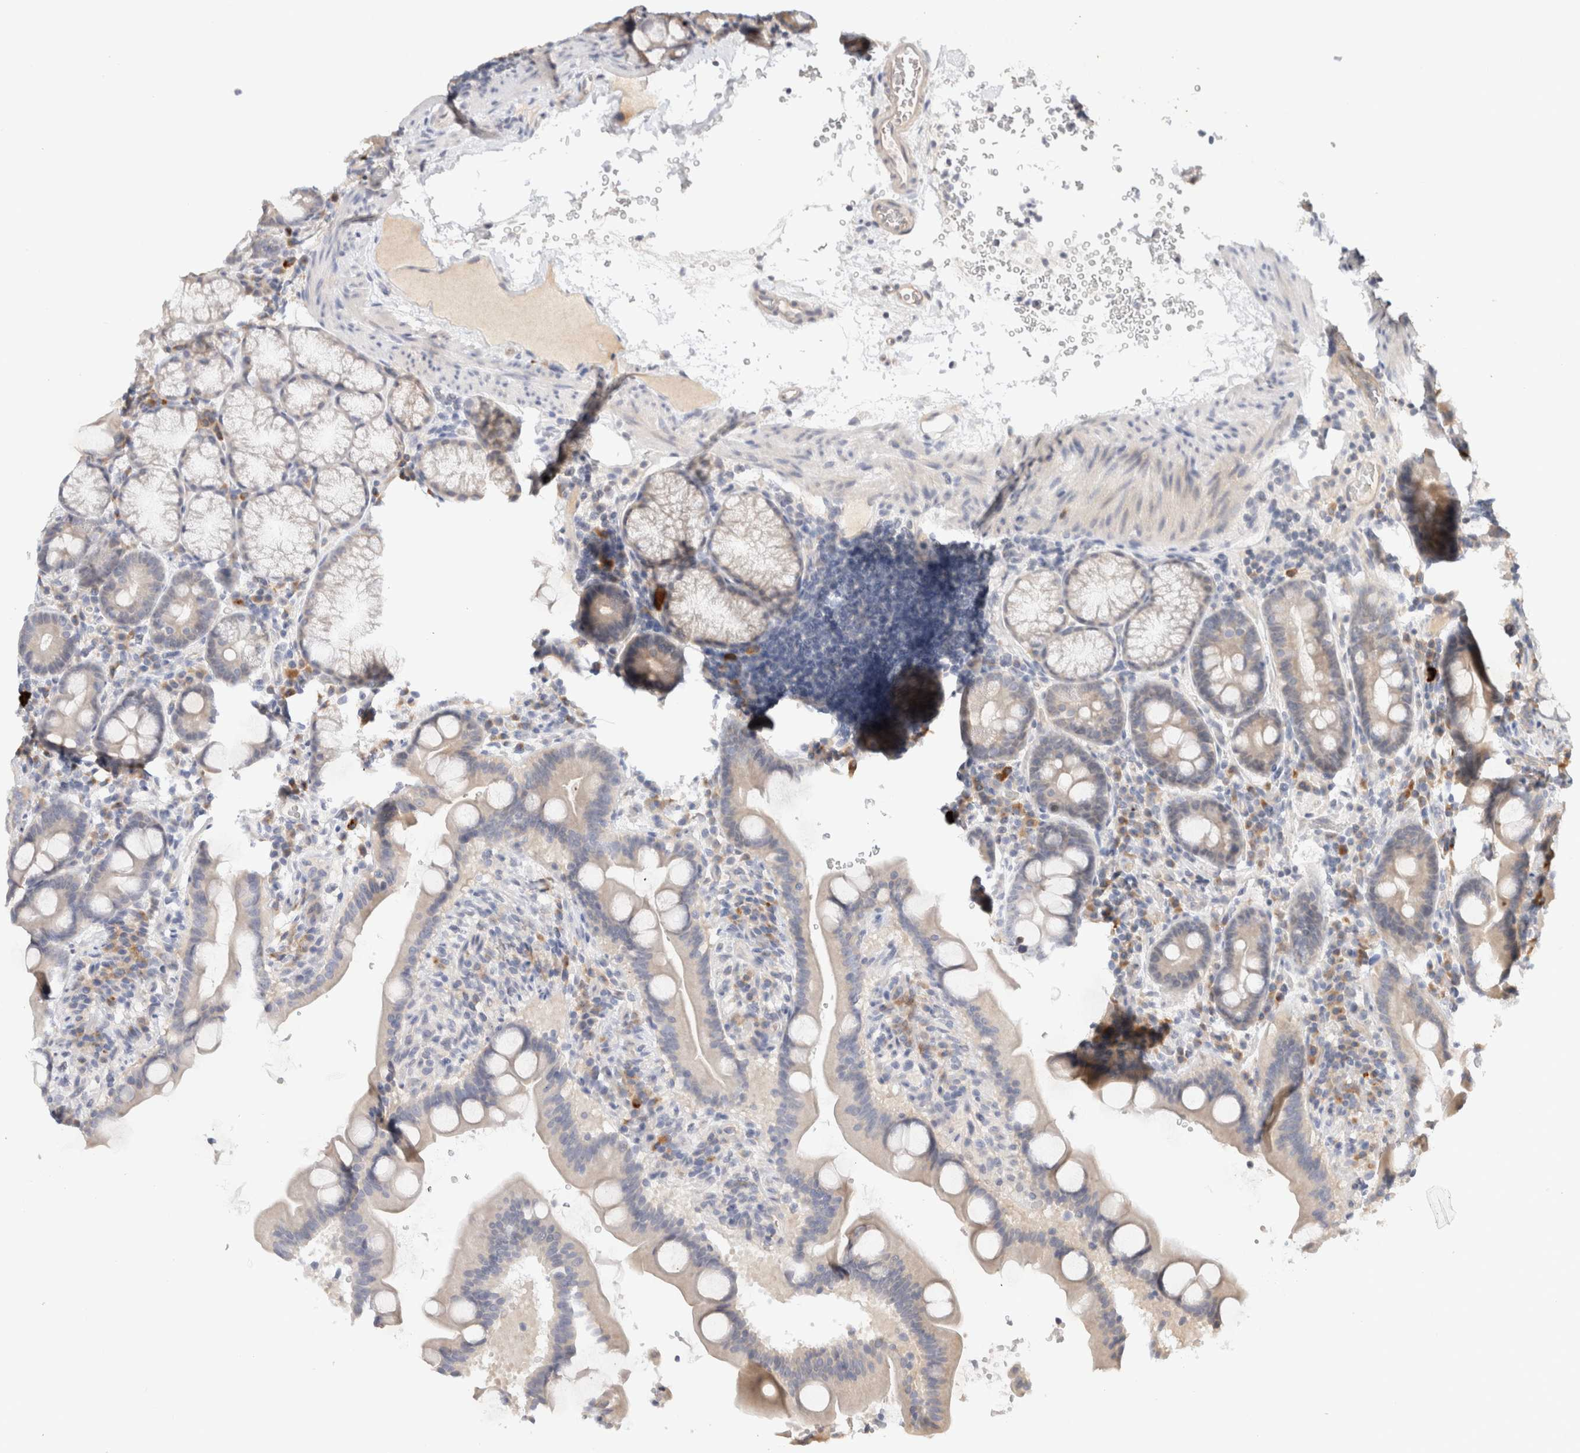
{"staining": {"intensity": "weak", "quantity": "<25%", "location": "cytoplasmic/membranous"}, "tissue": "duodenum", "cell_type": "Glandular cells", "image_type": "normal", "snomed": [{"axis": "morphology", "description": "Normal tissue, NOS"}, {"axis": "topography", "description": "Duodenum"}], "caption": "Immunohistochemistry (IHC) micrograph of unremarkable duodenum stained for a protein (brown), which displays no expression in glandular cells.", "gene": "SPRTN", "patient": {"sex": "male", "age": 54}}